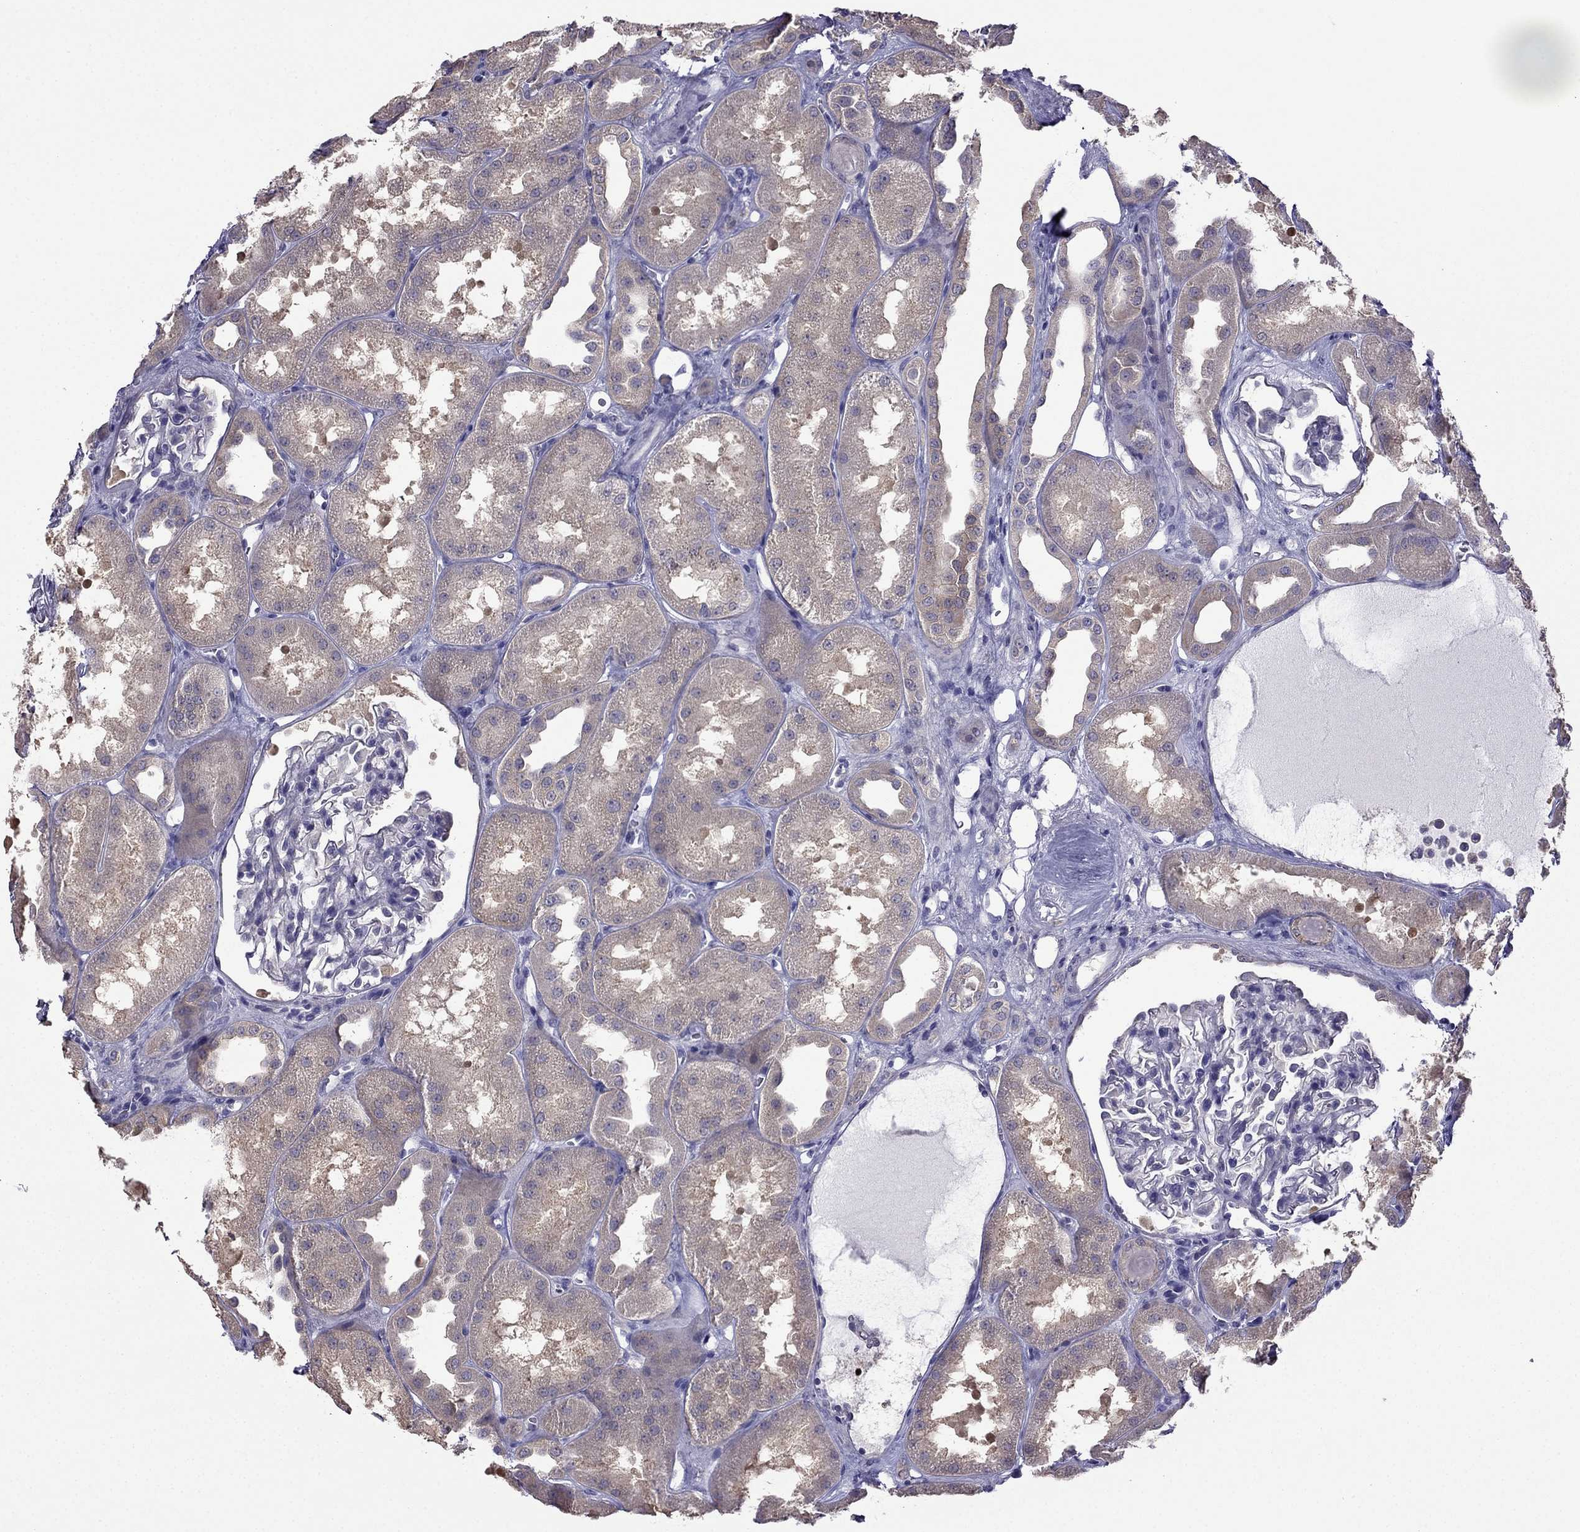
{"staining": {"intensity": "negative", "quantity": "none", "location": "none"}, "tissue": "kidney", "cell_type": "Cells in glomeruli", "image_type": "normal", "snomed": [{"axis": "morphology", "description": "Normal tissue, NOS"}, {"axis": "topography", "description": "Kidney"}], "caption": "Kidney stained for a protein using IHC displays no expression cells in glomeruli.", "gene": "SCNN1D", "patient": {"sex": "male", "age": 61}}